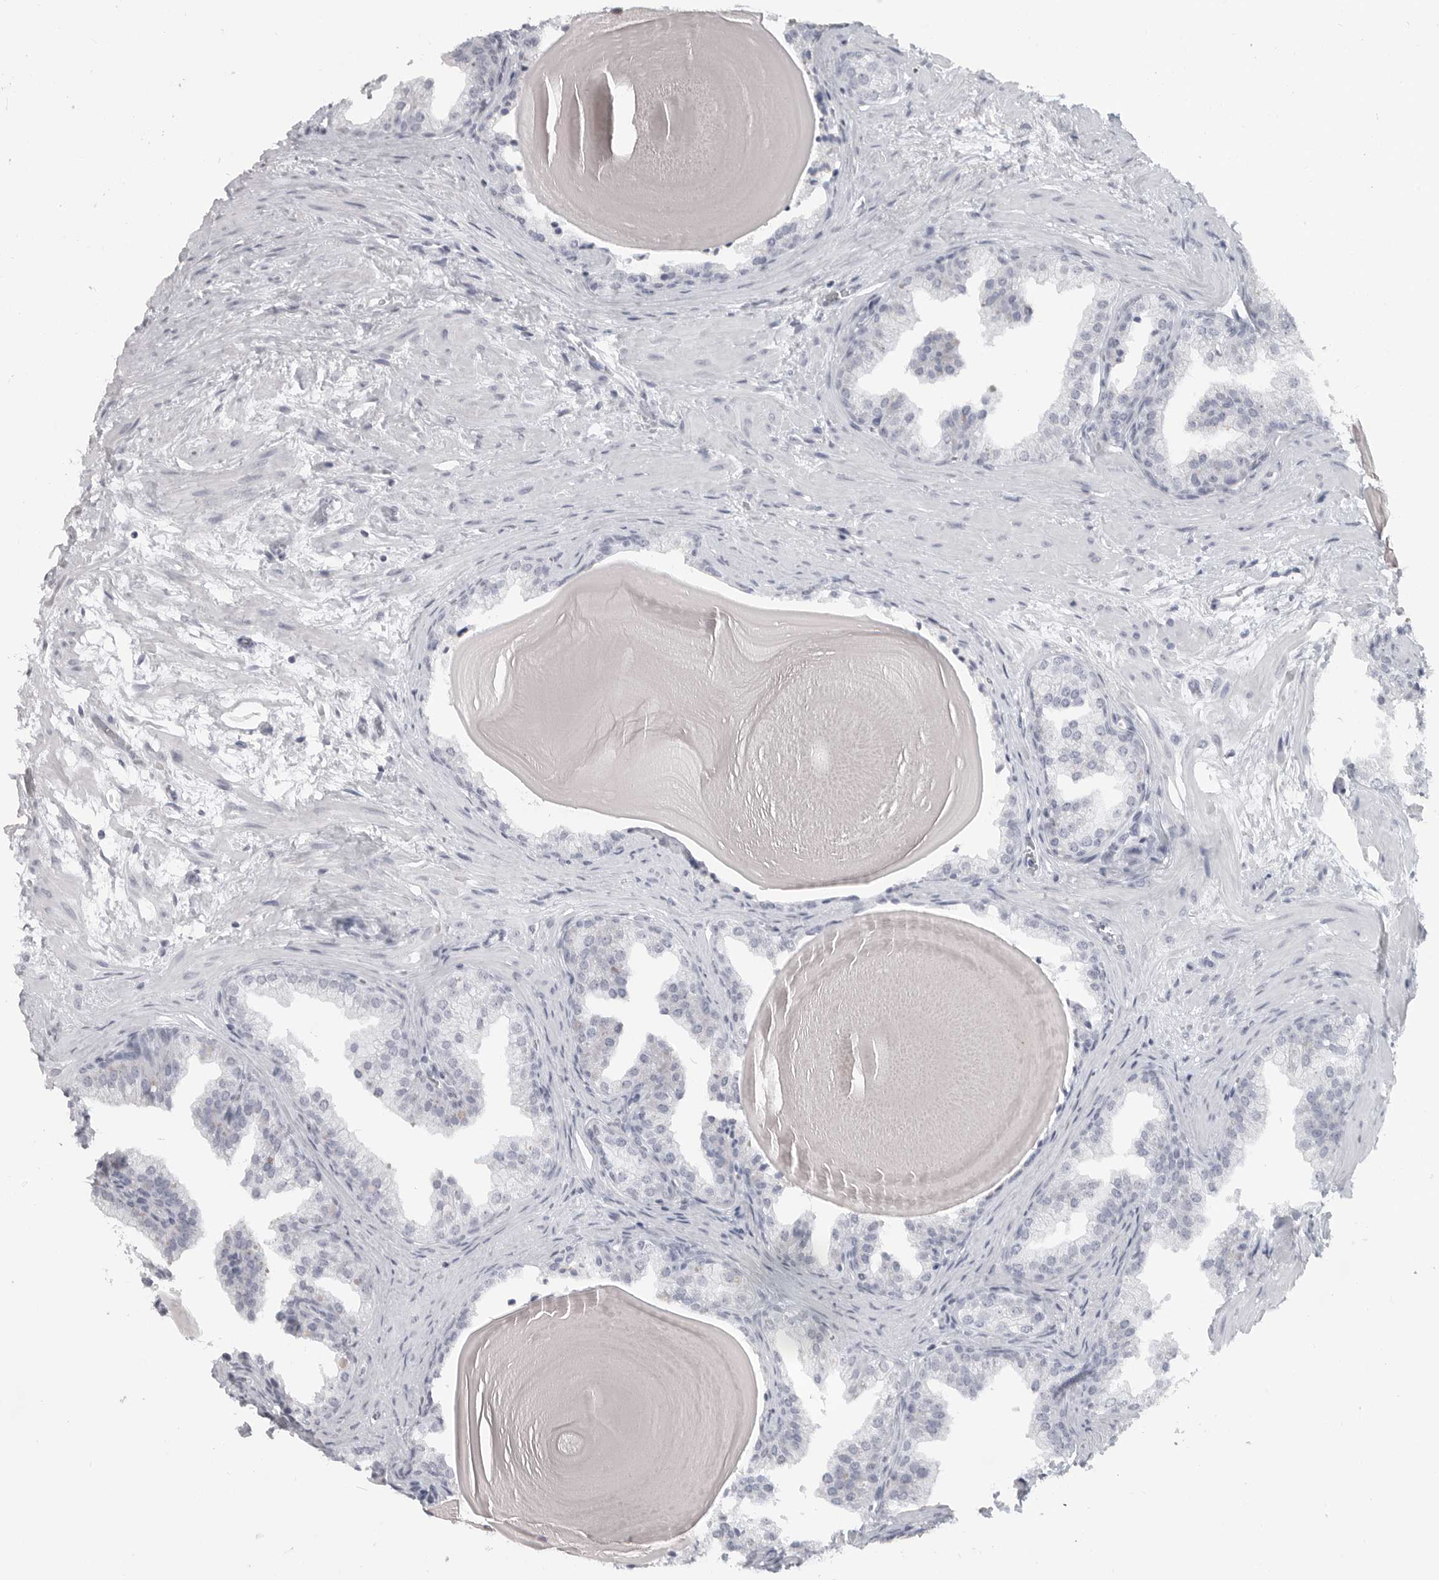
{"staining": {"intensity": "negative", "quantity": "none", "location": "none"}, "tissue": "prostate", "cell_type": "Glandular cells", "image_type": "normal", "snomed": [{"axis": "morphology", "description": "Normal tissue, NOS"}, {"axis": "topography", "description": "Prostate"}], "caption": "Protein analysis of normal prostate exhibits no significant positivity in glandular cells.", "gene": "LY6D", "patient": {"sex": "male", "age": 48}}